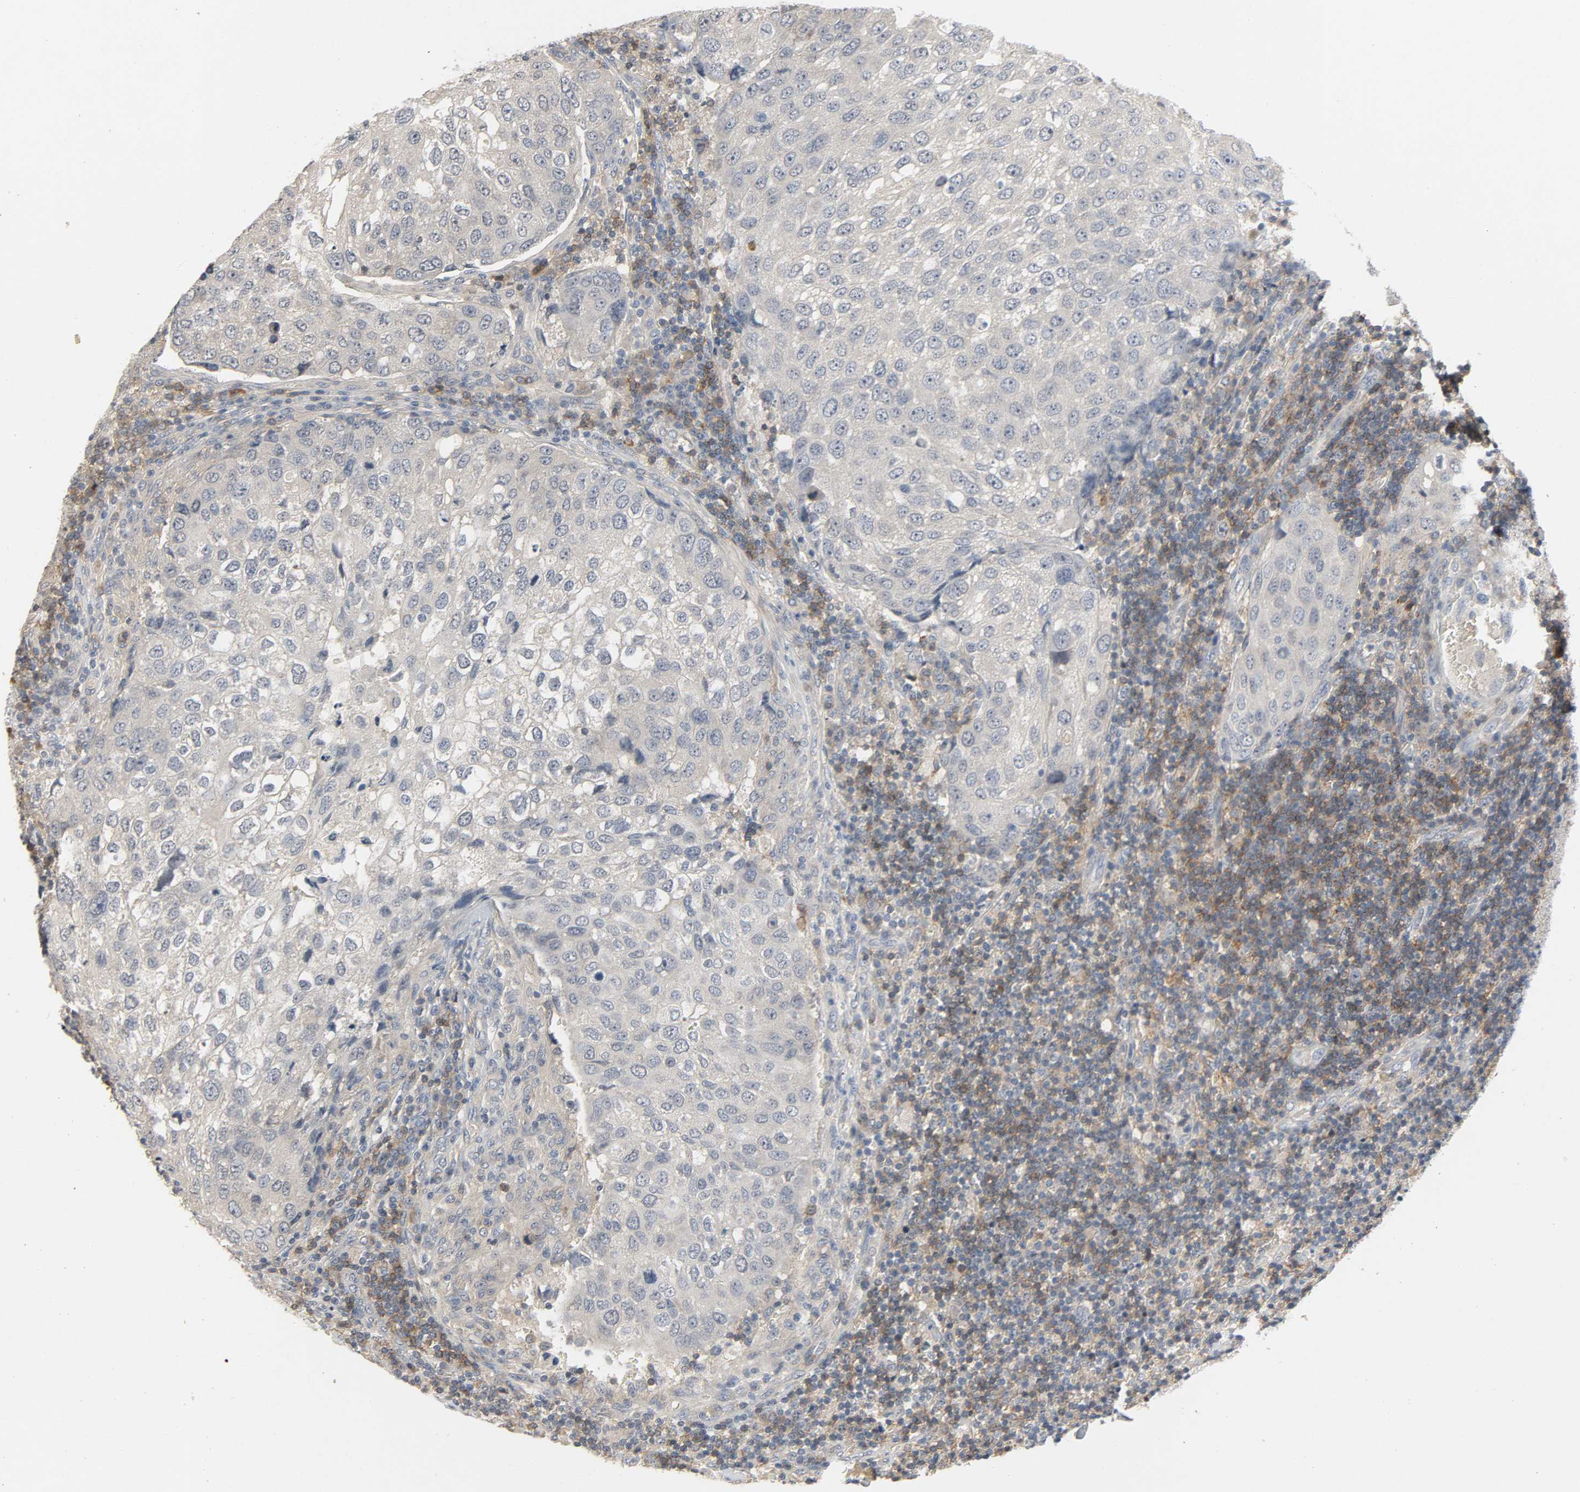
{"staining": {"intensity": "negative", "quantity": "none", "location": "none"}, "tissue": "urothelial cancer", "cell_type": "Tumor cells", "image_type": "cancer", "snomed": [{"axis": "morphology", "description": "Urothelial carcinoma, High grade"}, {"axis": "topography", "description": "Lymph node"}, {"axis": "topography", "description": "Urinary bladder"}], "caption": "A high-resolution micrograph shows IHC staining of urothelial cancer, which reveals no significant expression in tumor cells.", "gene": "CD4", "patient": {"sex": "male", "age": 51}}